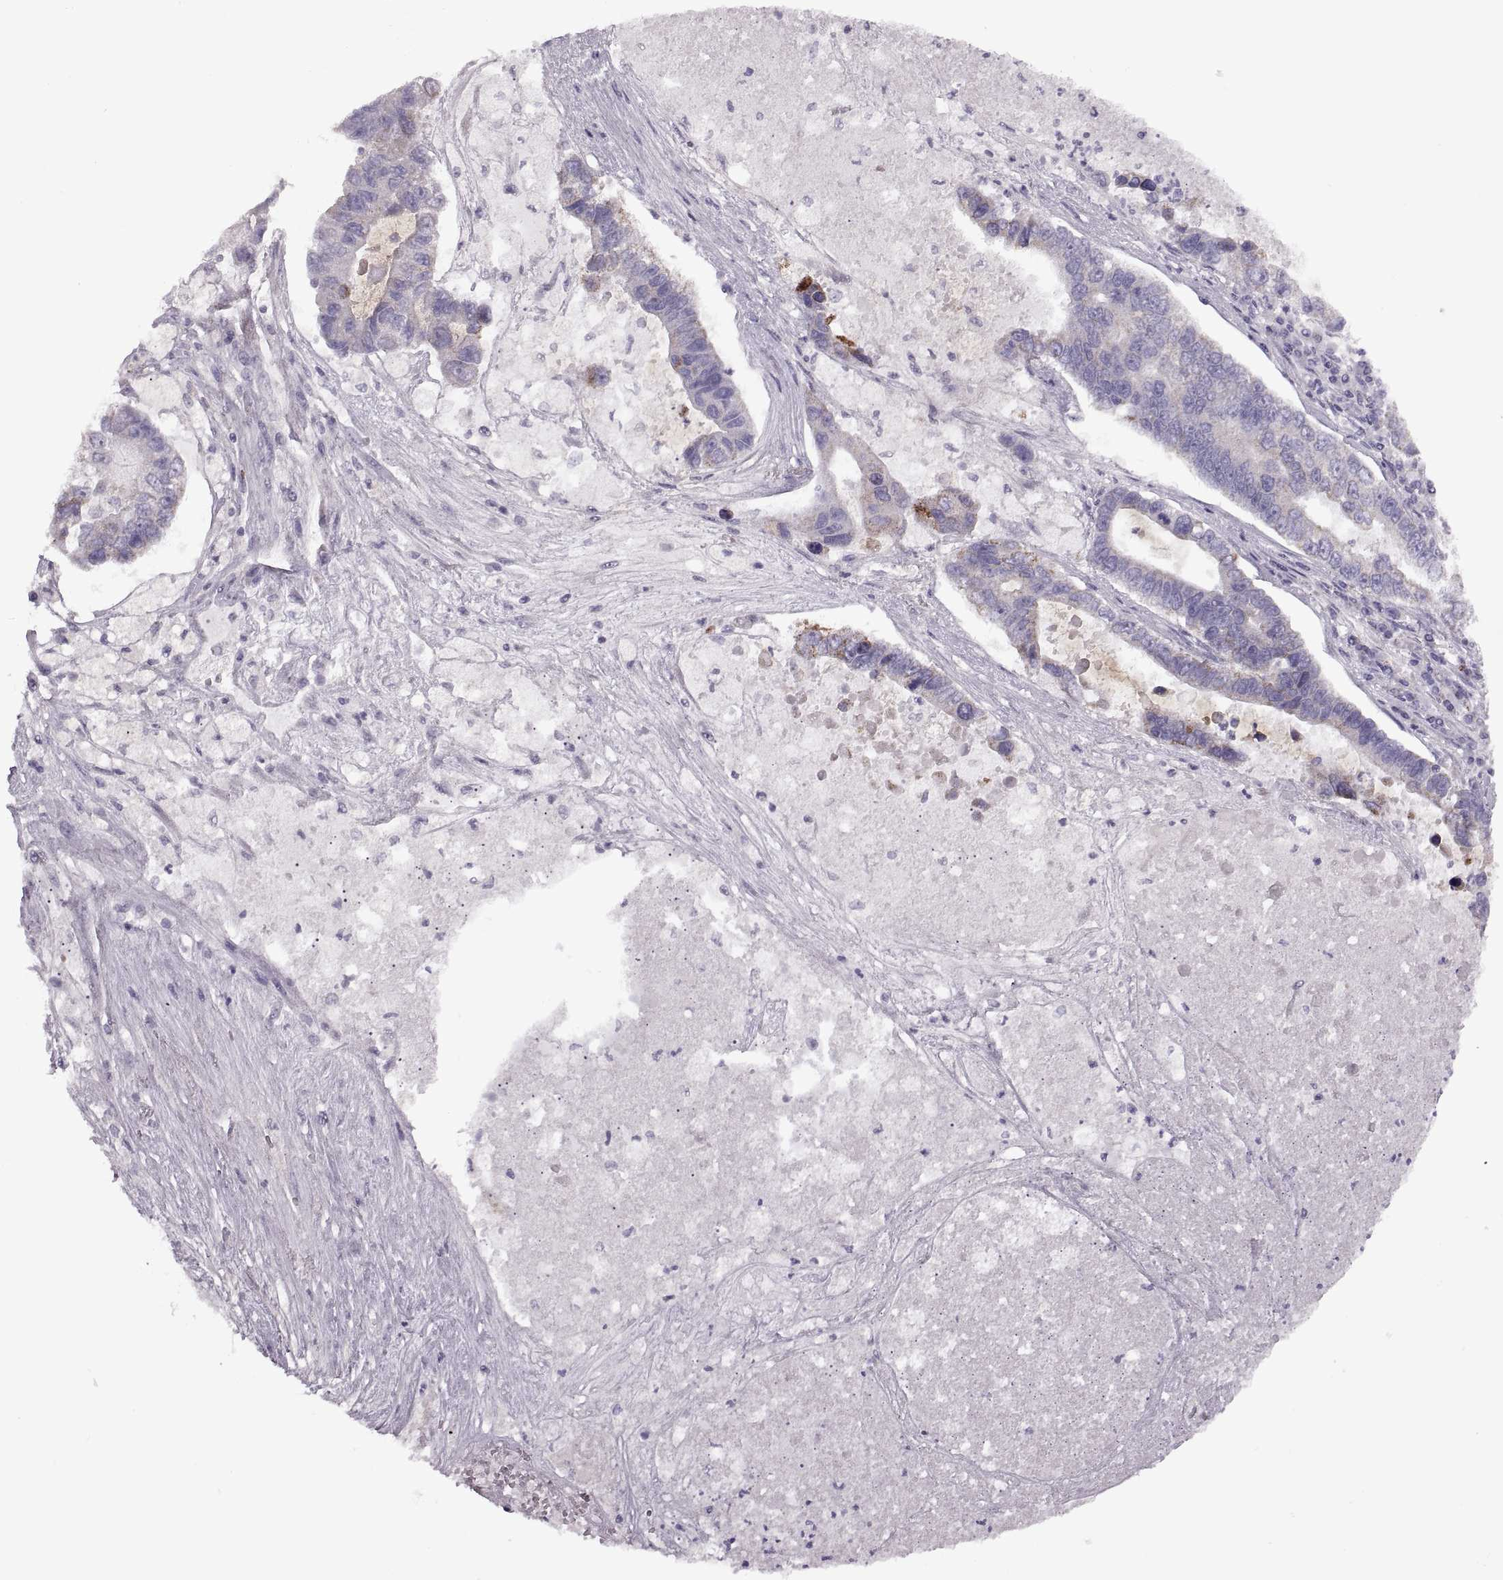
{"staining": {"intensity": "negative", "quantity": "none", "location": "none"}, "tissue": "lung cancer", "cell_type": "Tumor cells", "image_type": "cancer", "snomed": [{"axis": "morphology", "description": "Adenocarcinoma, NOS"}, {"axis": "topography", "description": "Bronchus"}, {"axis": "topography", "description": "Lung"}], "caption": "Protein analysis of lung cancer demonstrates no significant positivity in tumor cells.", "gene": "PIERCE1", "patient": {"sex": "female", "age": 51}}